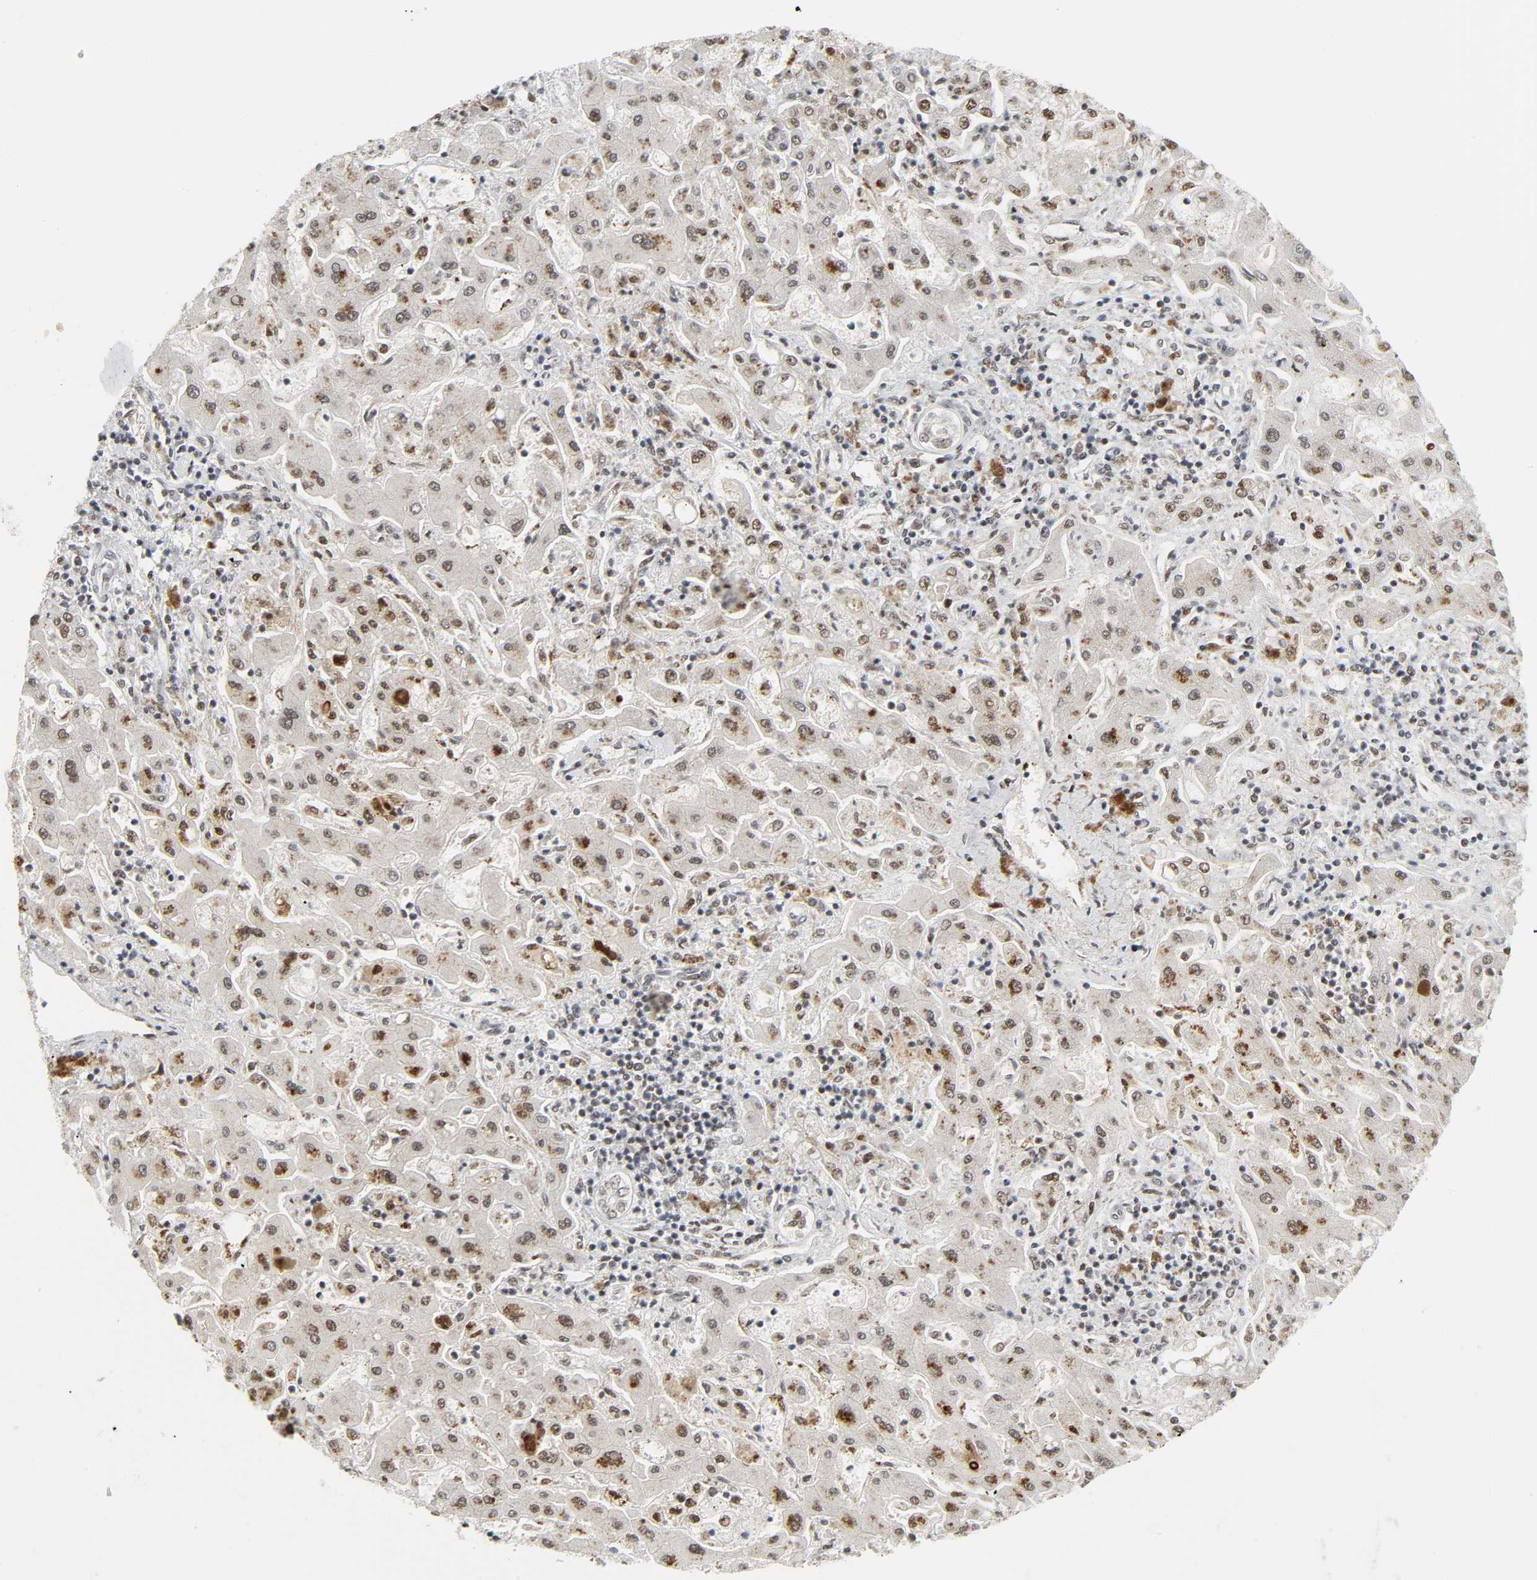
{"staining": {"intensity": "moderate", "quantity": ">75%", "location": "nuclear"}, "tissue": "liver cancer", "cell_type": "Tumor cells", "image_type": "cancer", "snomed": [{"axis": "morphology", "description": "Cholangiocarcinoma"}, {"axis": "topography", "description": "Liver"}], "caption": "DAB immunohistochemical staining of liver cancer shows moderate nuclear protein expression in approximately >75% of tumor cells.", "gene": "CDK7", "patient": {"sex": "male", "age": 50}}